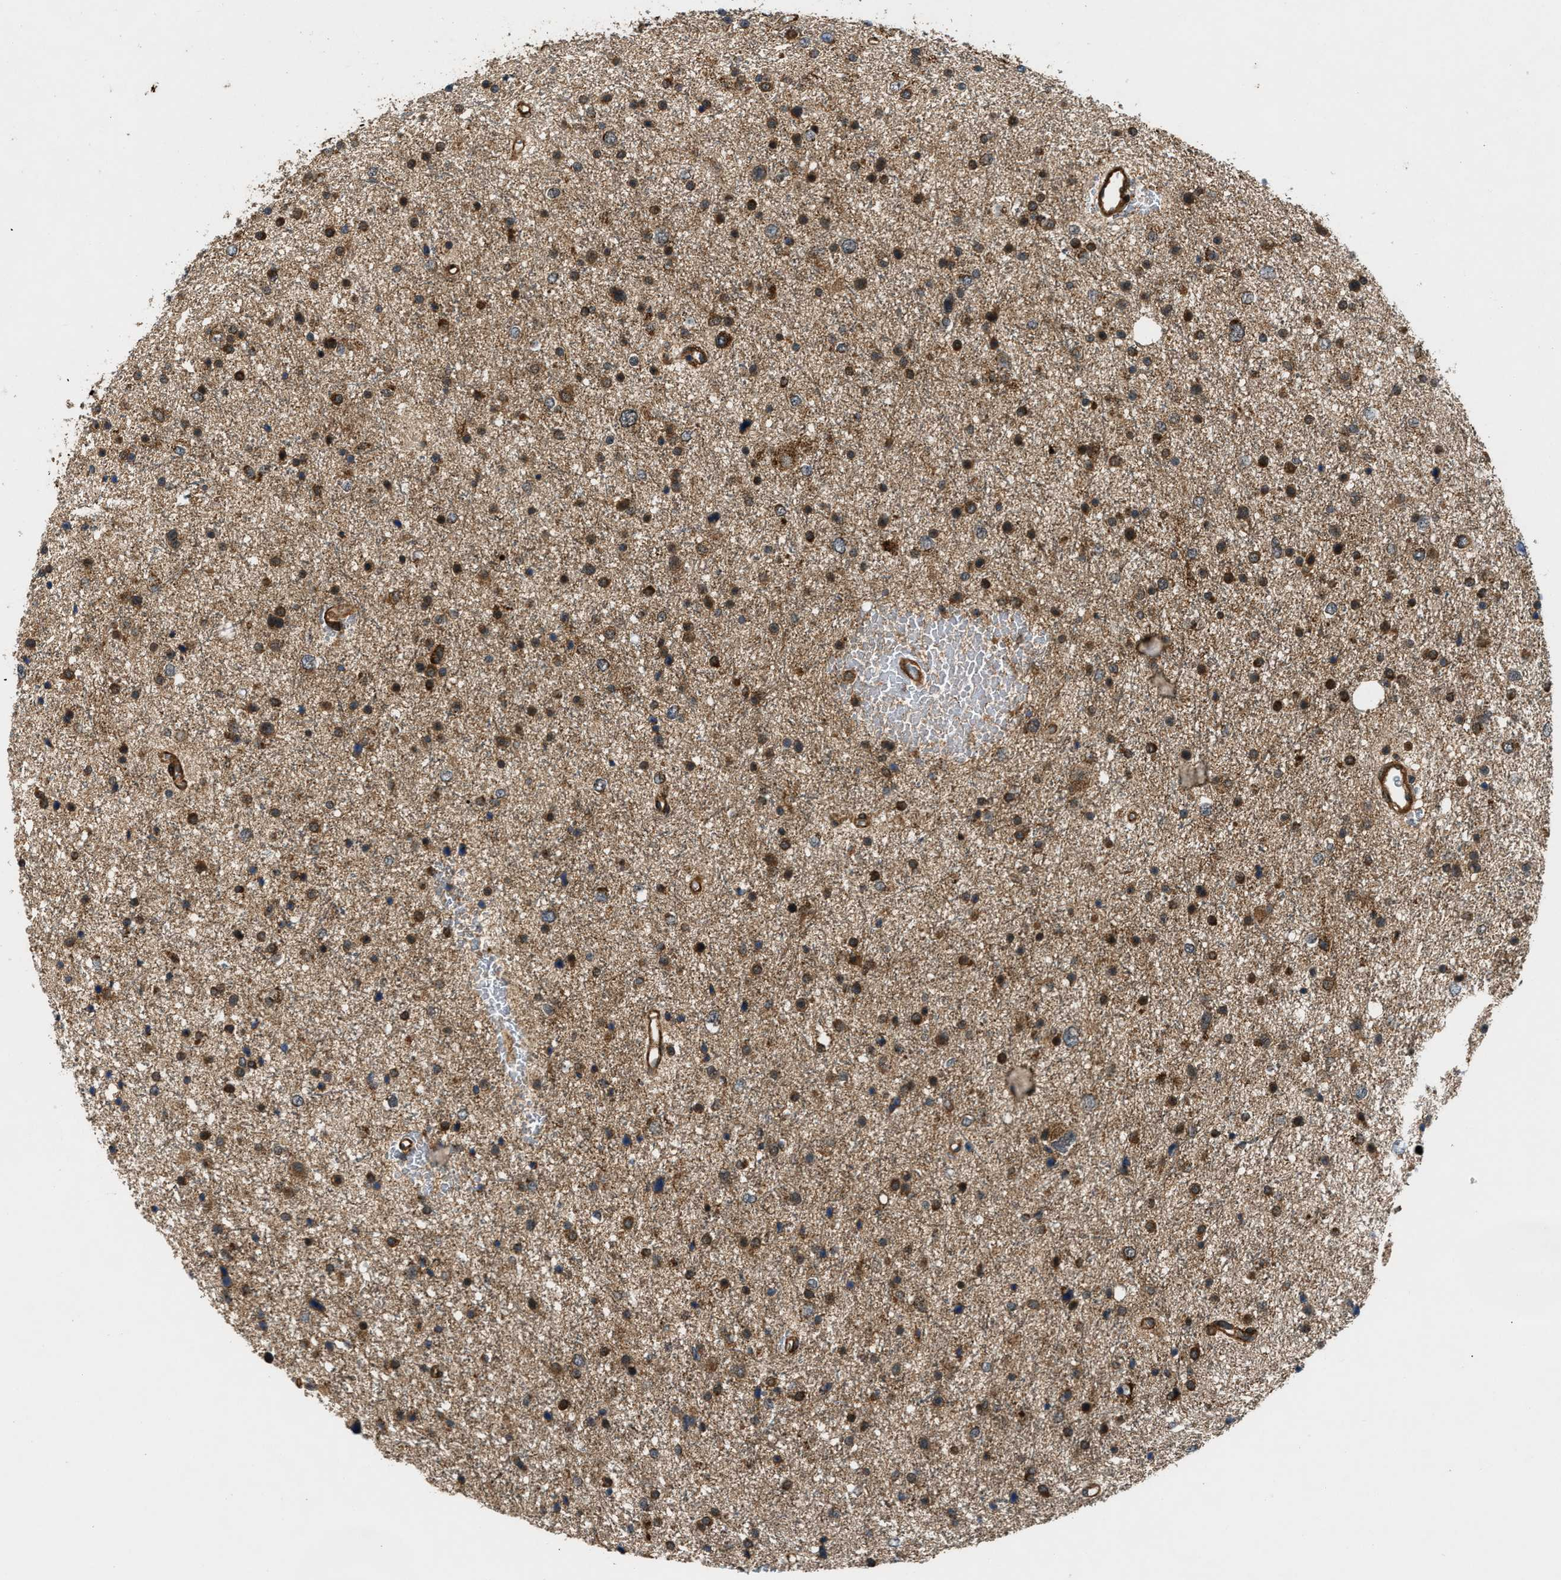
{"staining": {"intensity": "moderate", "quantity": ">75%", "location": "cytoplasmic/membranous"}, "tissue": "glioma", "cell_type": "Tumor cells", "image_type": "cancer", "snomed": [{"axis": "morphology", "description": "Glioma, malignant, Low grade"}, {"axis": "topography", "description": "Brain"}], "caption": "Moderate cytoplasmic/membranous protein positivity is seen in approximately >75% of tumor cells in glioma.", "gene": "PNPLA8", "patient": {"sex": "female", "age": 37}}